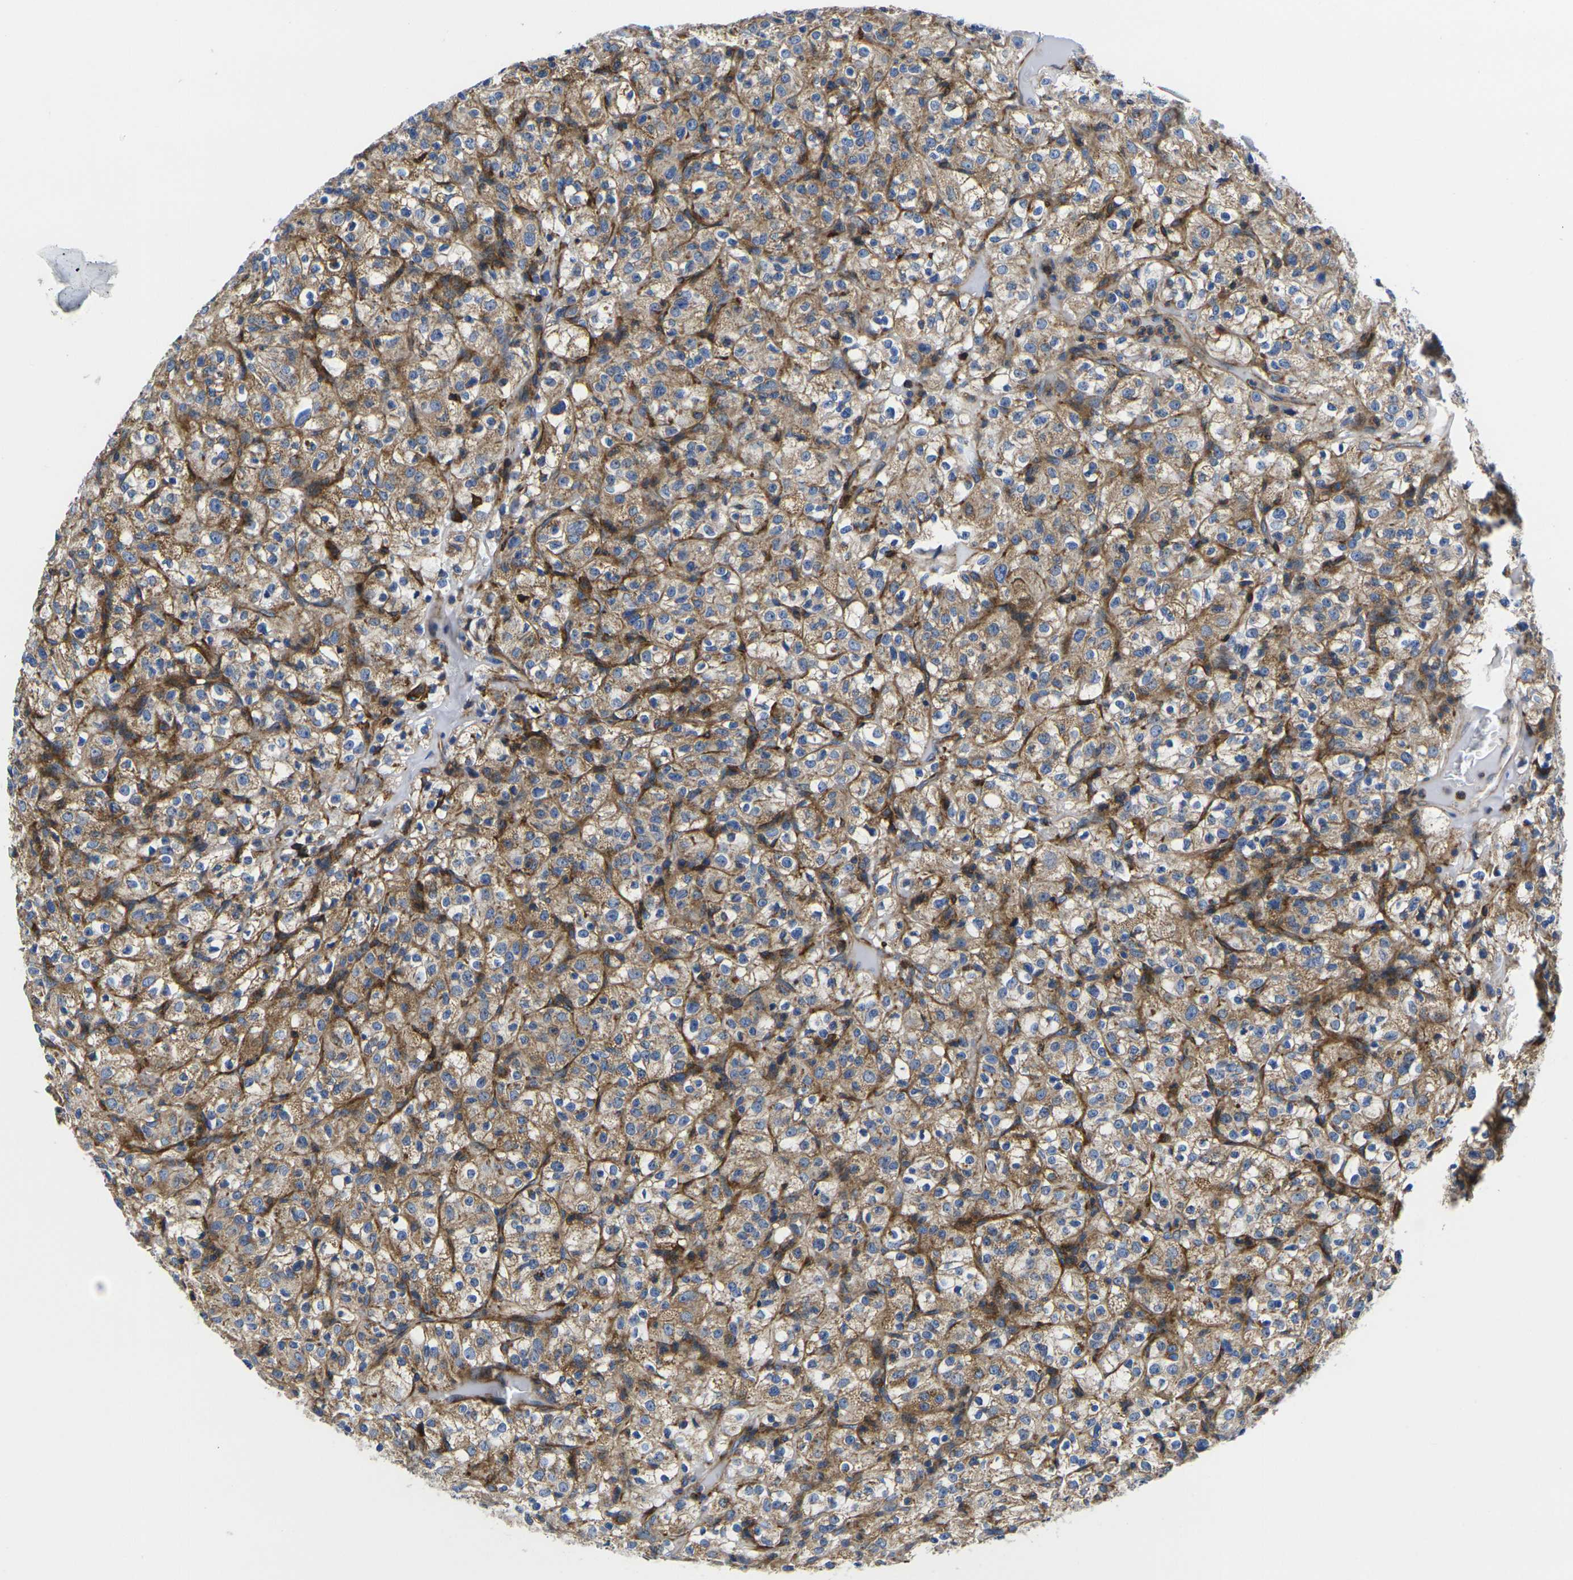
{"staining": {"intensity": "moderate", "quantity": ">75%", "location": "cytoplasmic/membranous"}, "tissue": "renal cancer", "cell_type": "Tumor cells", "image_type": "cancer", "snomed": [{"axis": "morphology", "description": "Normal tissue, NOS"}, {"axis": "morphology", "description": "Adenocarcinoma, NOS"}, {"axis": "topography", "description": "Kidney"}], "caption": "Protein staining by IHC displays moderate cytoplasmic/membranous positivity in about >75% of tumor cells in renal adenocarcinoma.", "gene": "GPR4", "patient": {"sex": "female", "age": 72}}